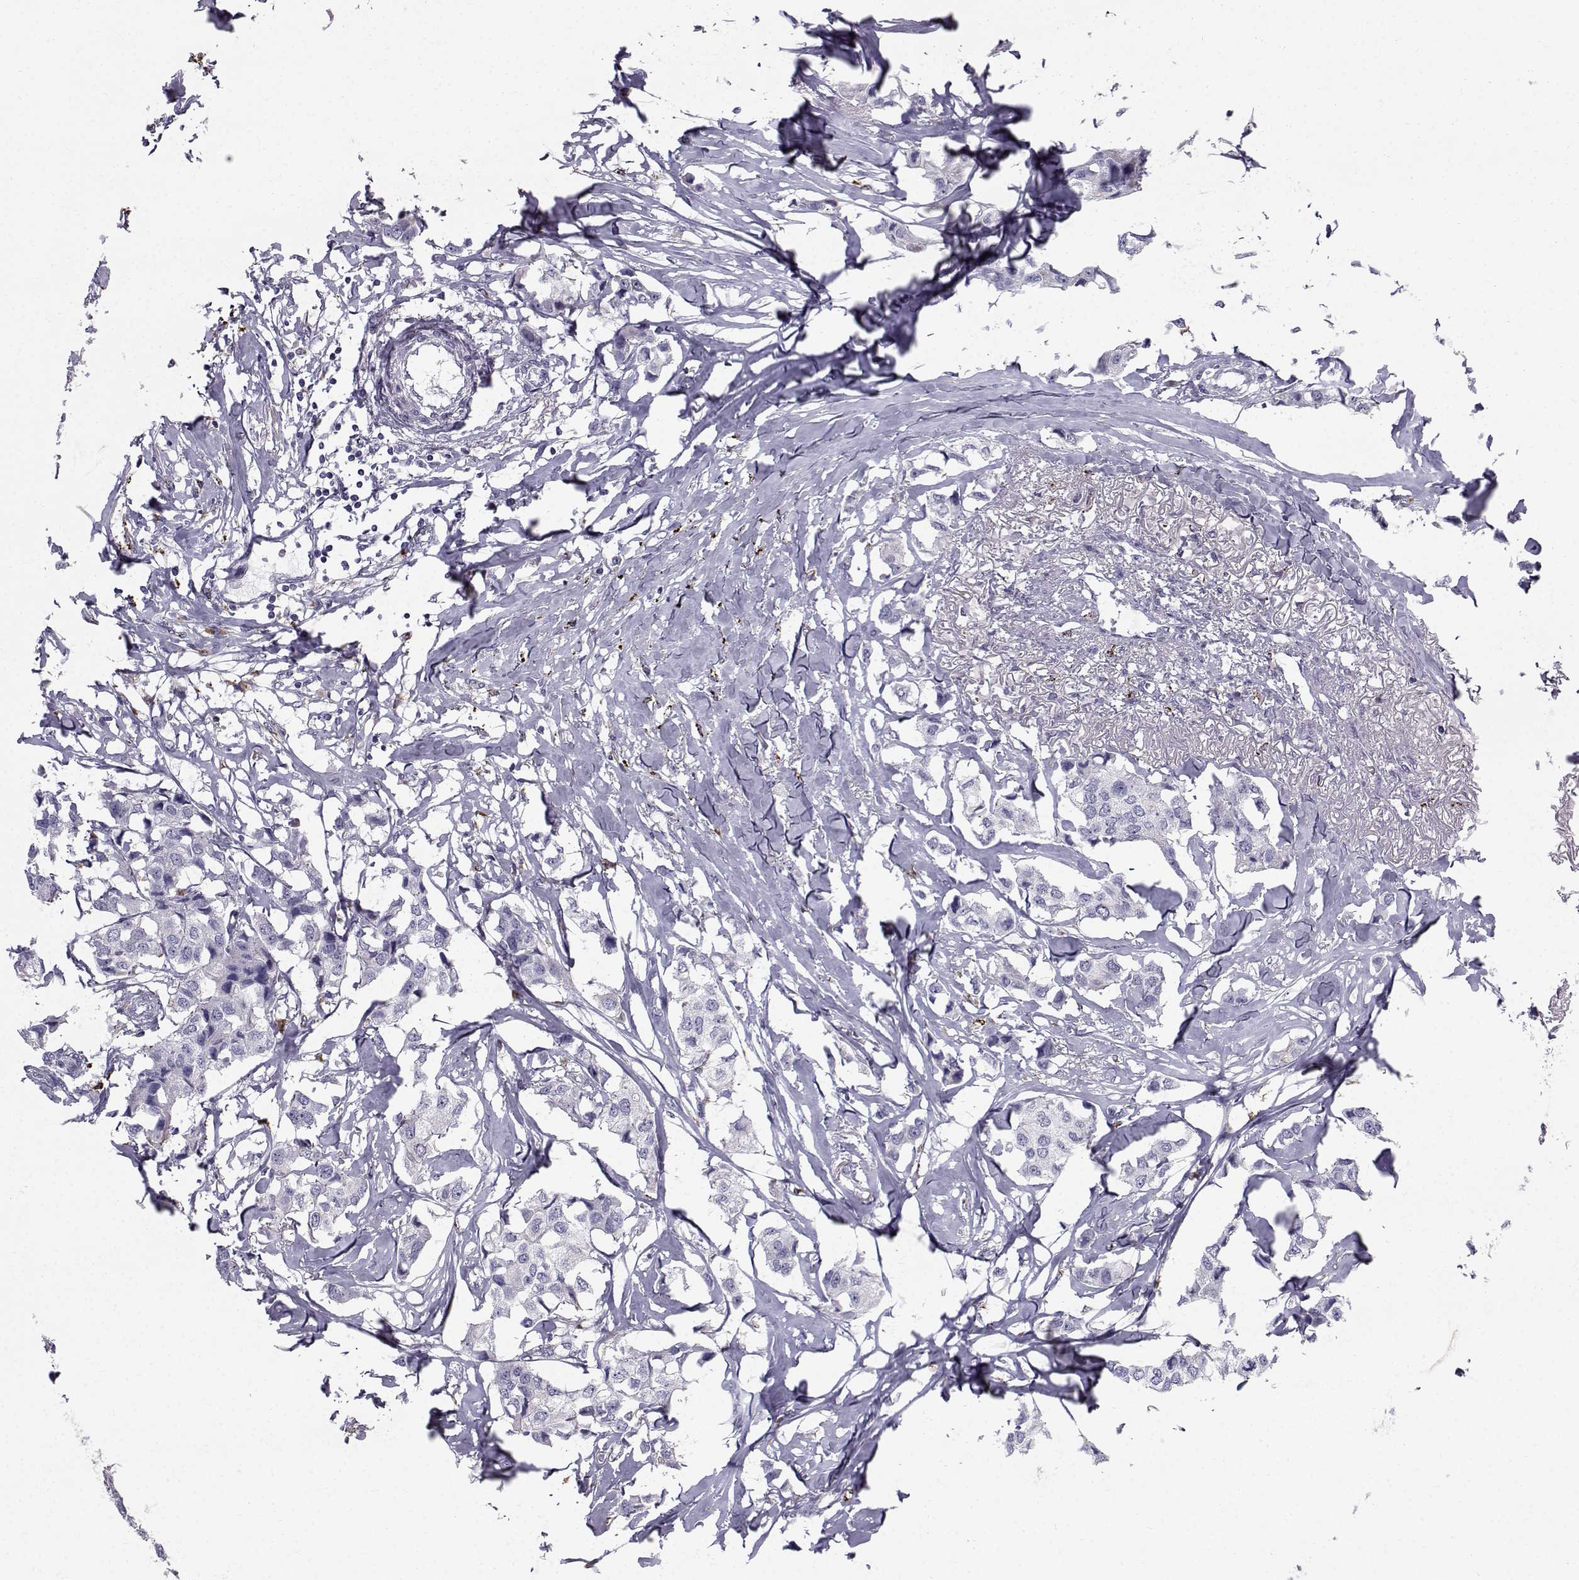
{"staining": {"intensity": "negative", "quantity": "none", "location": "none"}, "tissue": "breast cancer", "cell_type": "Tumor cells", "image_type": "cancer", "snomed": [{"axis": "morphology", "description": "Duct carcinoma"}, {"axis": "topography", "description": "Breast"}], "caption": "Human infiltrating ductal carcinoma (breast) stained for a protein using immunohistochemistry exhibits no positivity in tumor cells.", "gene": "CALCR", "patient": {"sex": "female", "age": 80}}